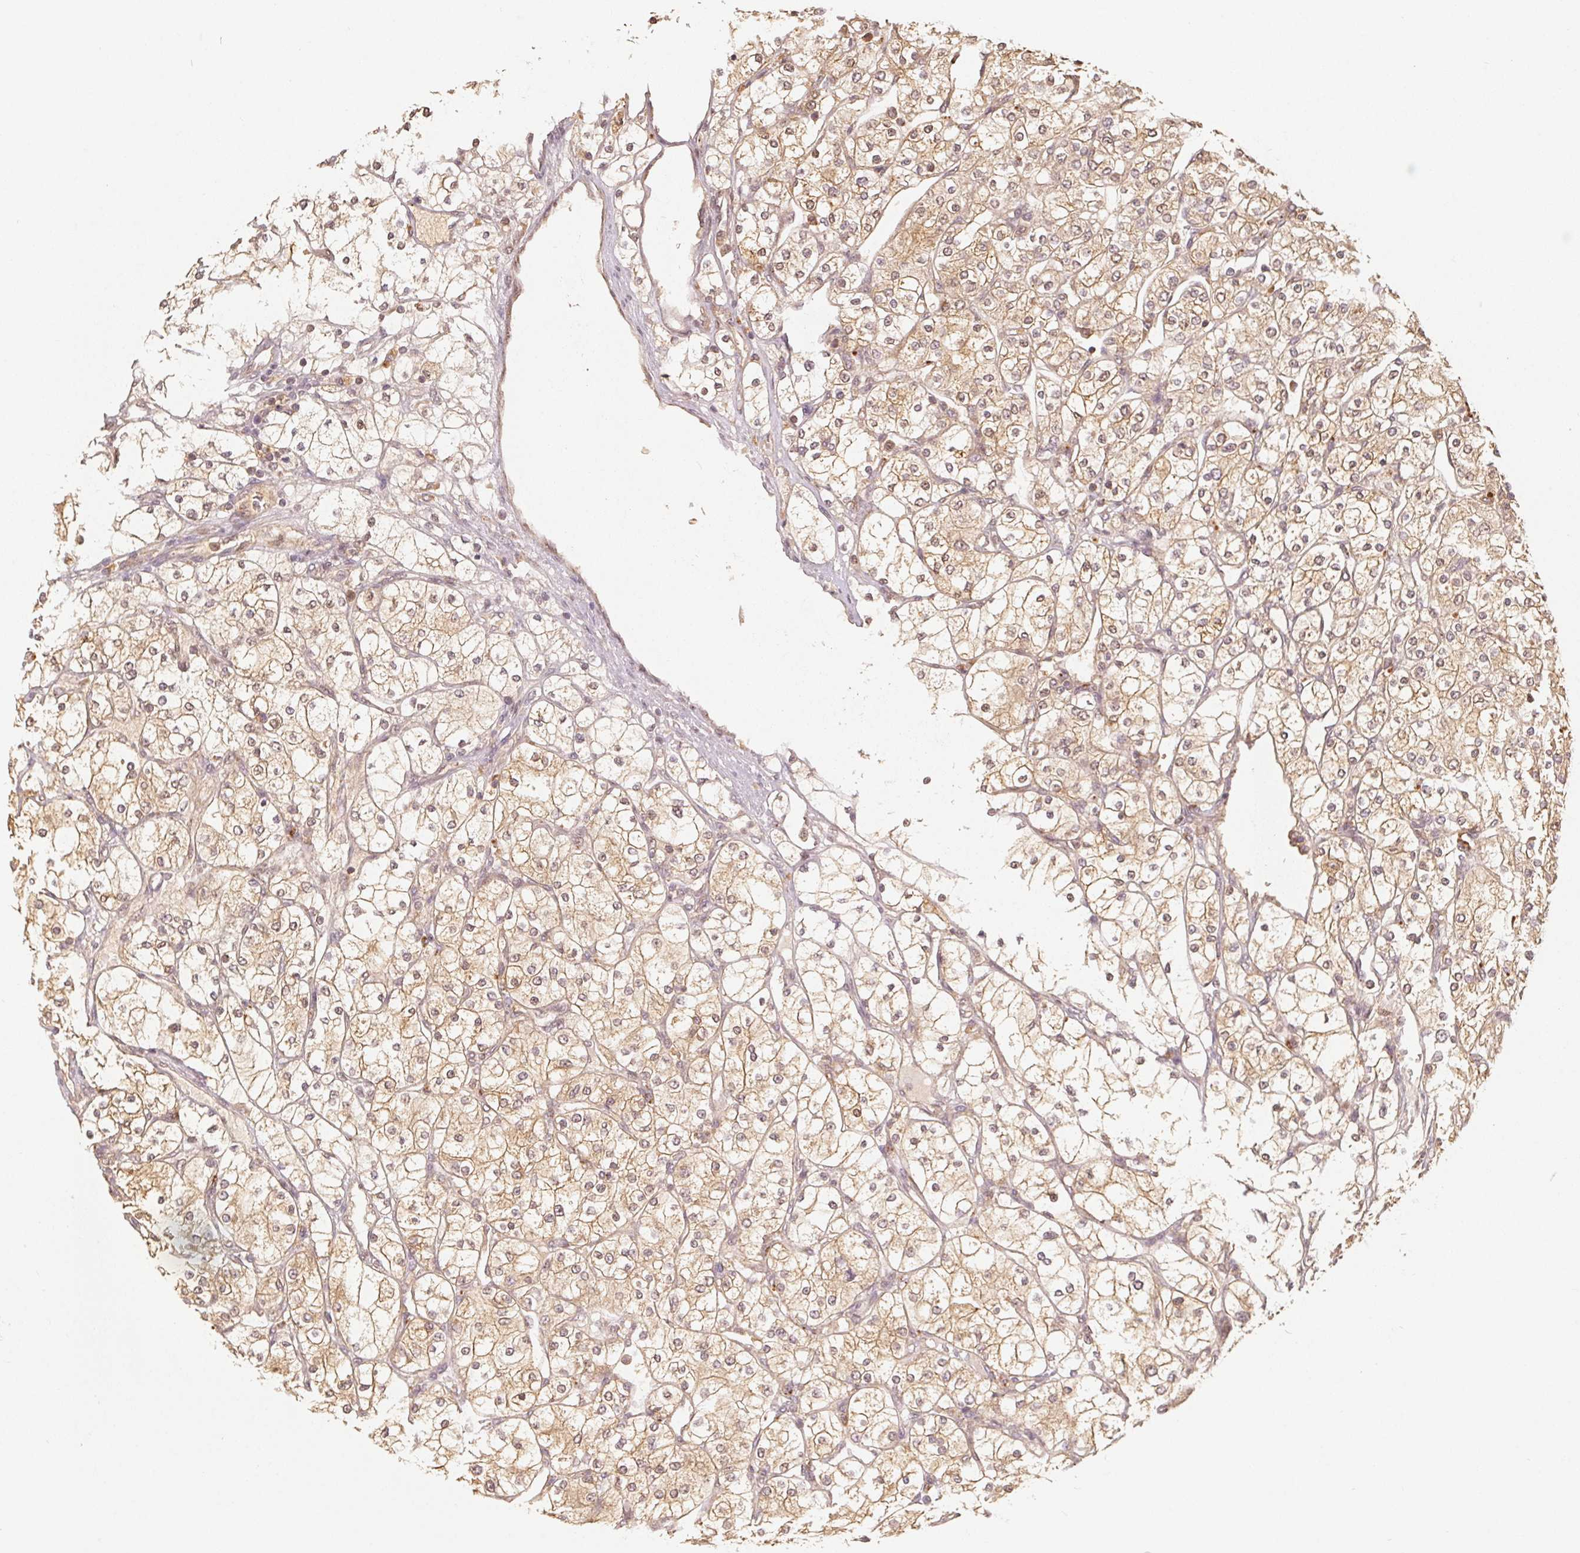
{"staining": {"intensity": "weak", "quantity": ">75%", "location": "cytoplasmic/membranous,nuclear"}, "tissue": "renal cancer", "cell_type": "Tumor cells", "image_type": "cancer", "snomed": [{"axis": "morphology", "description": "Adenocarcinoma, NOS"}, {"axis": "topography", "description": "Kidney"}], "caption": "About >75% of tumor cells in human renal cancer show weak cytoplasmic/membranous and nuclear protein positivity as visualized by brown immunohistochemical staining.", "gene": "GUSB", "patient": {"sex": "male", "age": 80}}